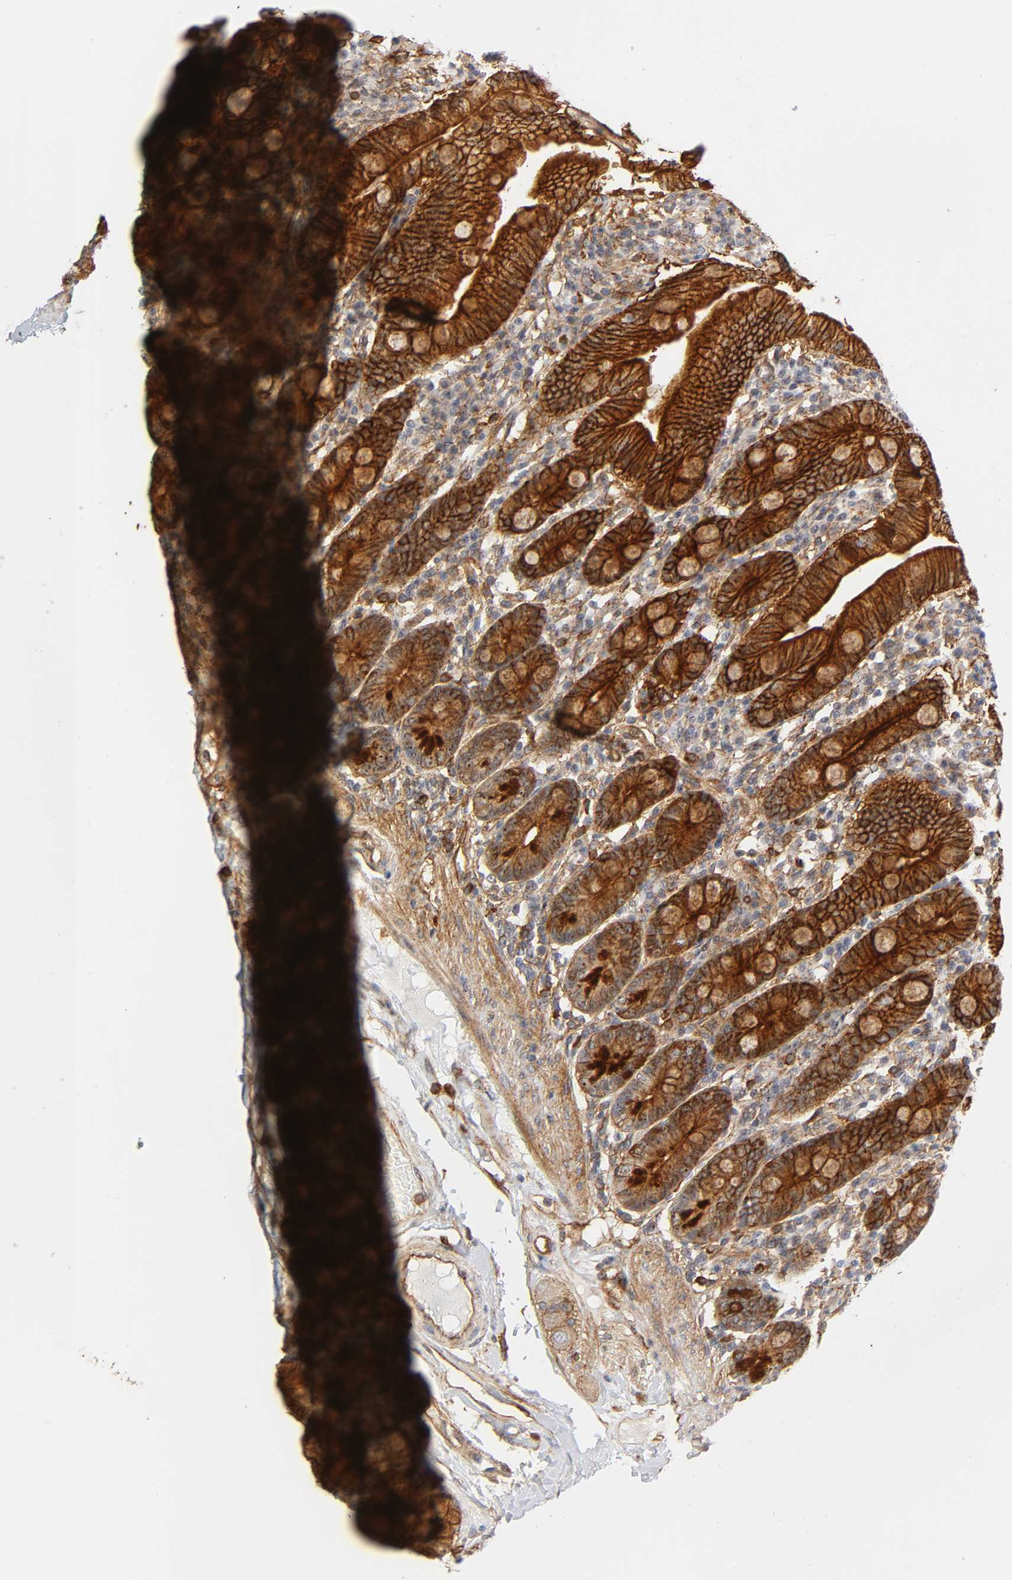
{"staining": {"intensity": "strong", "quantity": ">75%", "location": "cytoplasmic/membranous"}, "tissue": "duodenum", "cell_type": "Glandular cells", "image_type": "normal", "snomed": [{"axis": "morphology", "description": "Normal tissue, NOS"}, {"axis": "topography", "description": "Duodenum"}], "caption": "A high amount of strong cytoplasmic/membranous positivity is identified in approximately >75% of glandular cells in unremarkable duodenum.", "gene": "PLD1", "patient": {"sex": "male", "age": 50}}